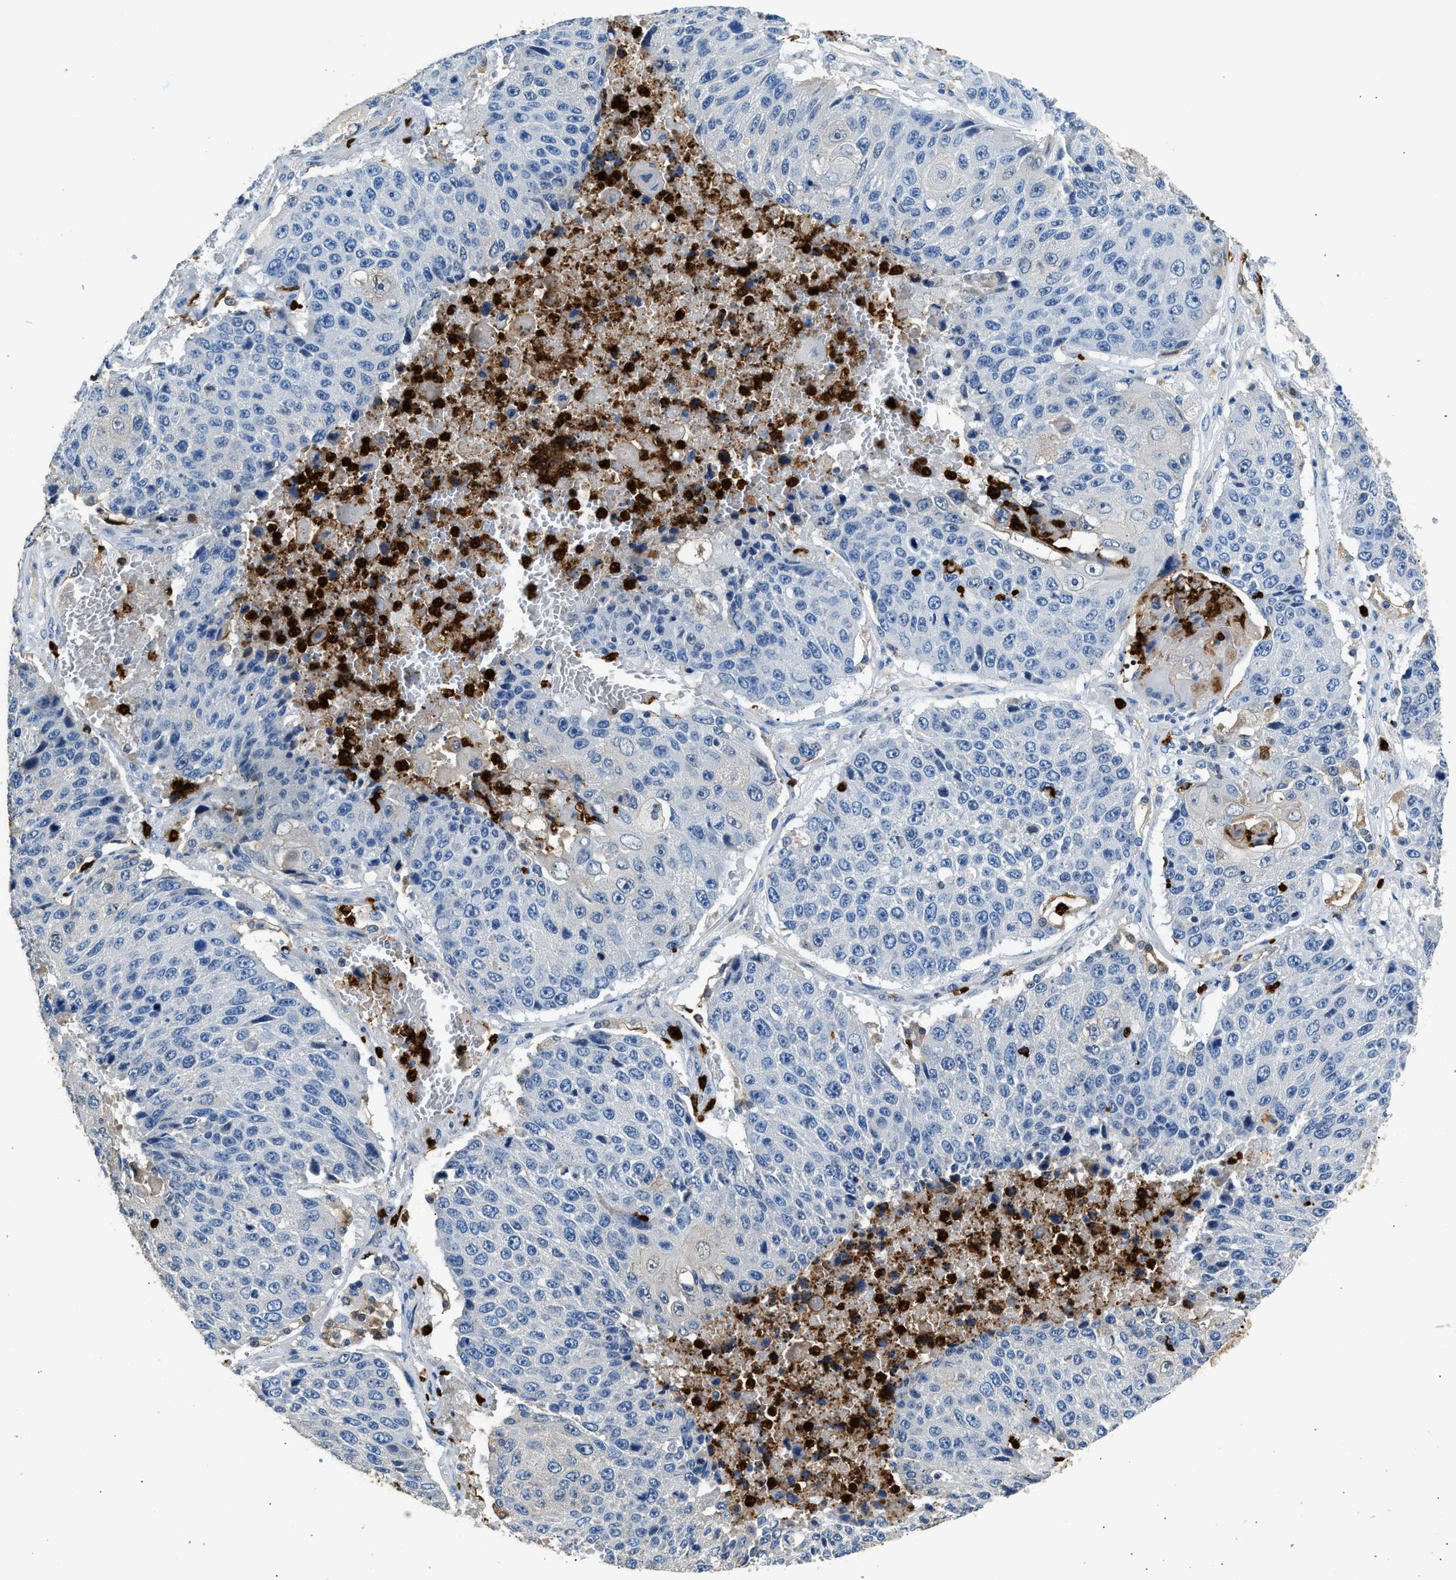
{"staining": {"intensity": "negative", "quantity": "none", "location": "none"}, "tissue": "lung cancer", "cell_type": "Tumor cells", "image_type": "cancer", "snomed": [{"axis": "morphology", "description": "Squamous cell carcinoma, NOS"}, {"axis": "topography", "description": "Lung"}], "caption": "Immunohistochemistry (IHC) image of lung cancer stained for a protein (brown), which shows no staining in tumor cells. The staining is performed using DAB (3,3'-diaminobenzidine) brown chromogen with nuclei counter-stained in using hematoxylin.", "gene": "ANXA3", "patient": {"sex": "male", "age": 61}}